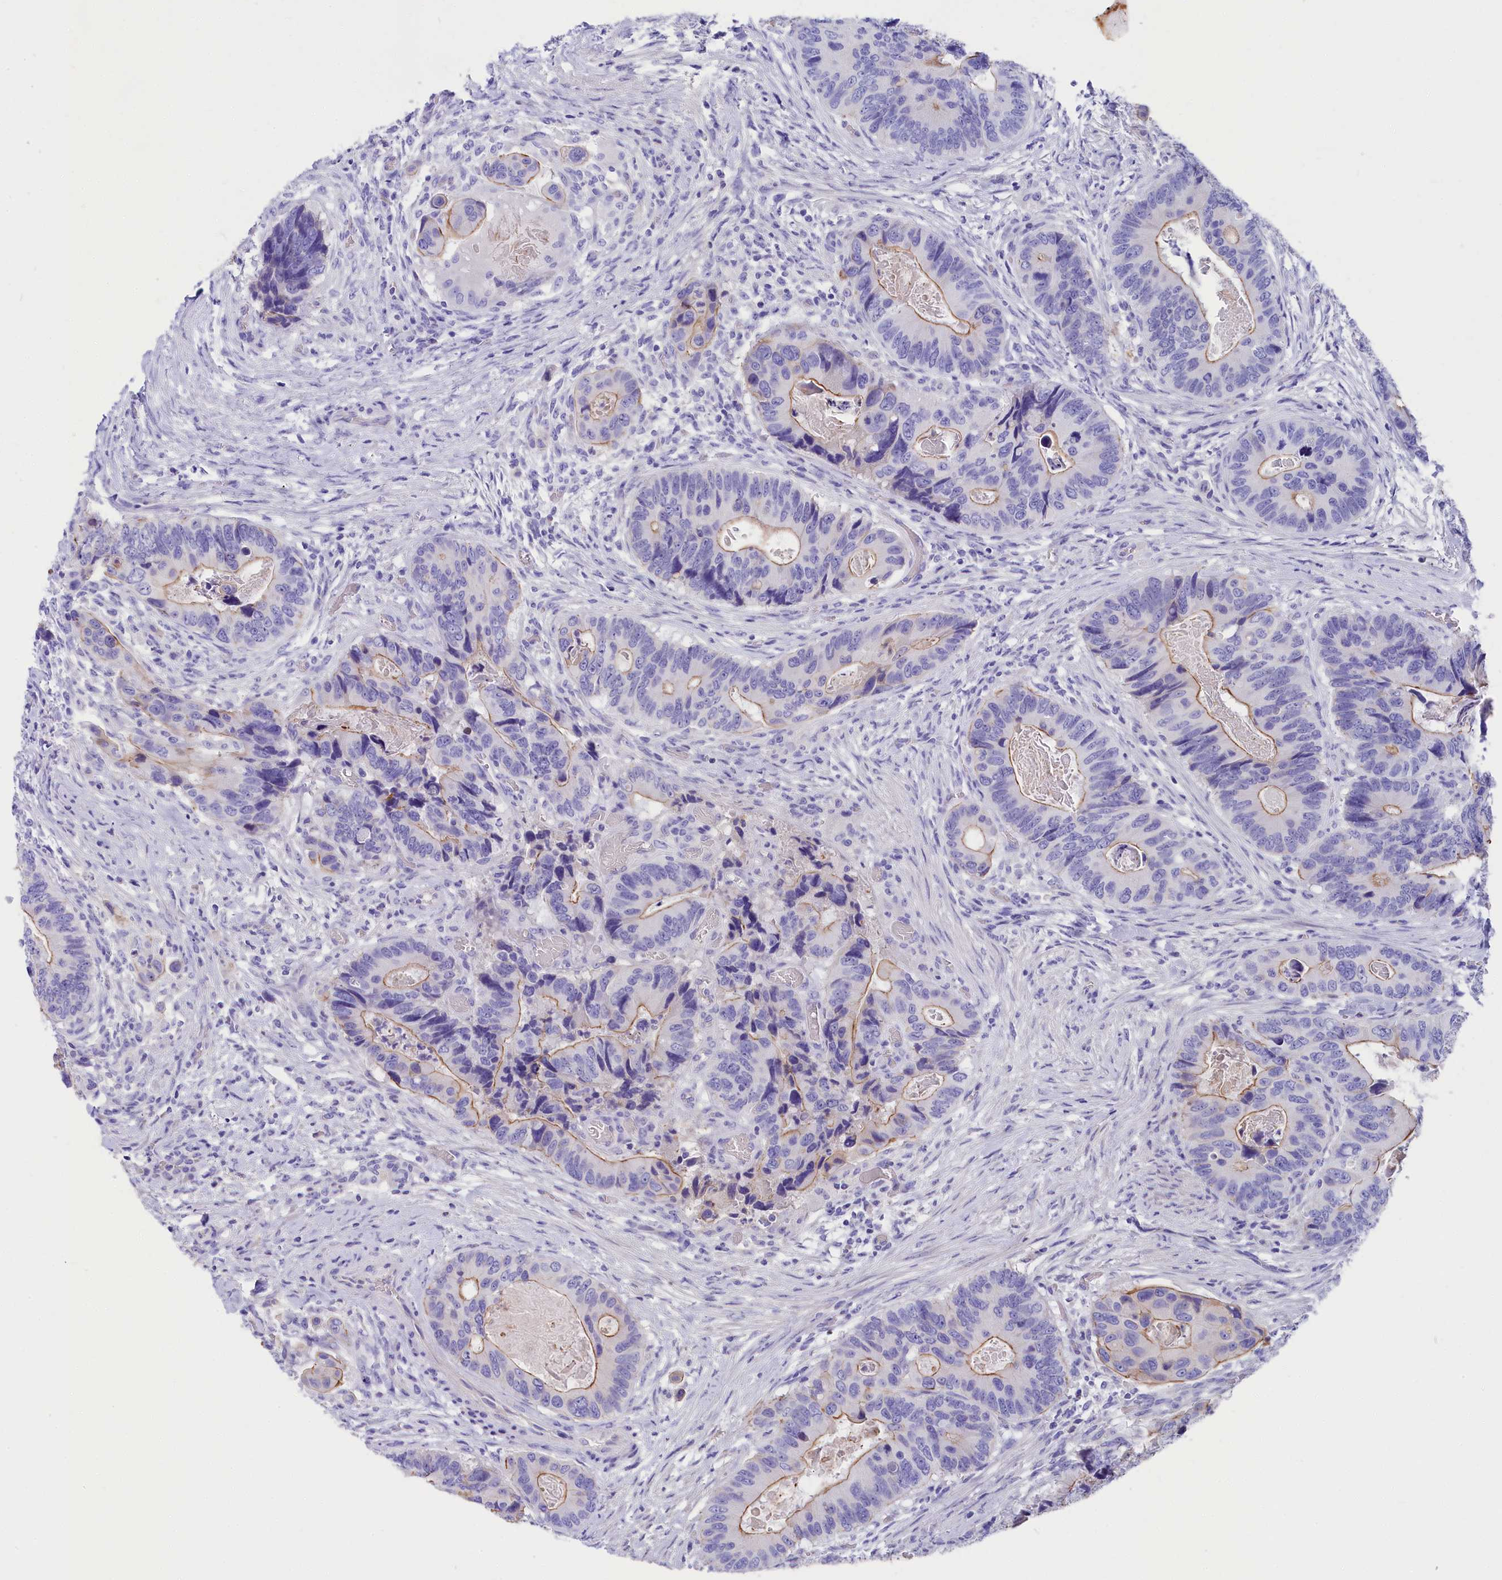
{"staining": {"intensity": "moderate", "quantity": "<25%", "location": "cytoplasmic/membranous"}, "tissue": "colorectal cancer", "cell_type": "Tumor cells", "image_type": "cancer", "snomed": [{"axis": "morphology", "description": "Adenocarcinoma, NOS"}, {"axis": "topography", "description": "Colon"}], "caption": "Colorectal cancer stained with a protein marker displays moderate staining in tumor cells.", "gene": "SULT2A1", "patient": {"sex": "male", "age": 84}}